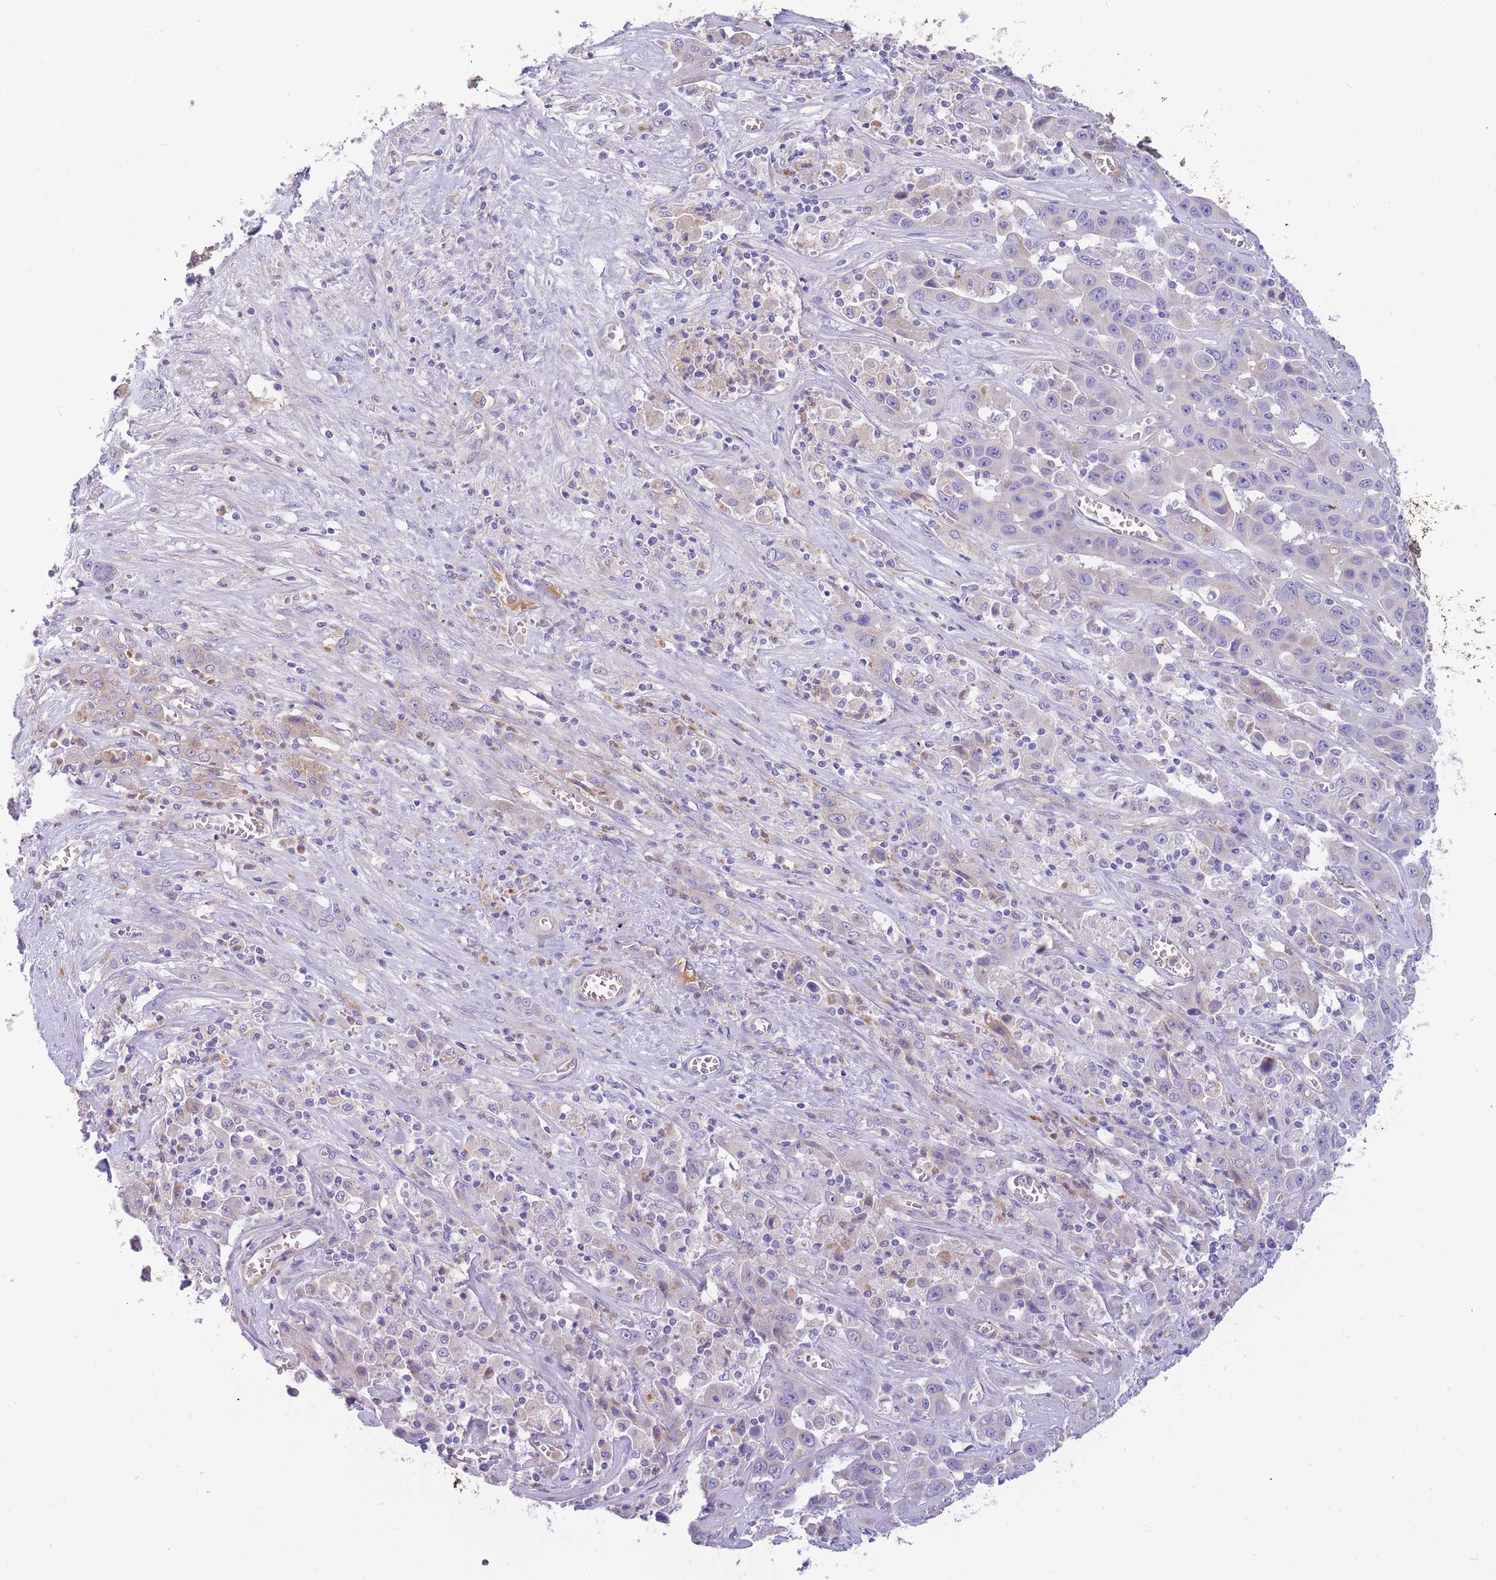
{"staining": {"intensity": "negative", "quantity": "none", "location": "none"}, "tissue": "liver cancer", "cell_type": "Tumor cells", "image_type": "cancer", "snomed": [{"axis": "morphology", "description": "Cholangiocarcinoma"}, {"axis": "topography", "description": "Liver"}], "caption": "This image is of liver cancer stained with immunohistochemistry (IHC) to label a protein in brown with the nuclei are counter-stained blue. There is no positivity in tumor cells.", "gene": "SULT1A1", "patient": {"sex": "female", "age": 52}}